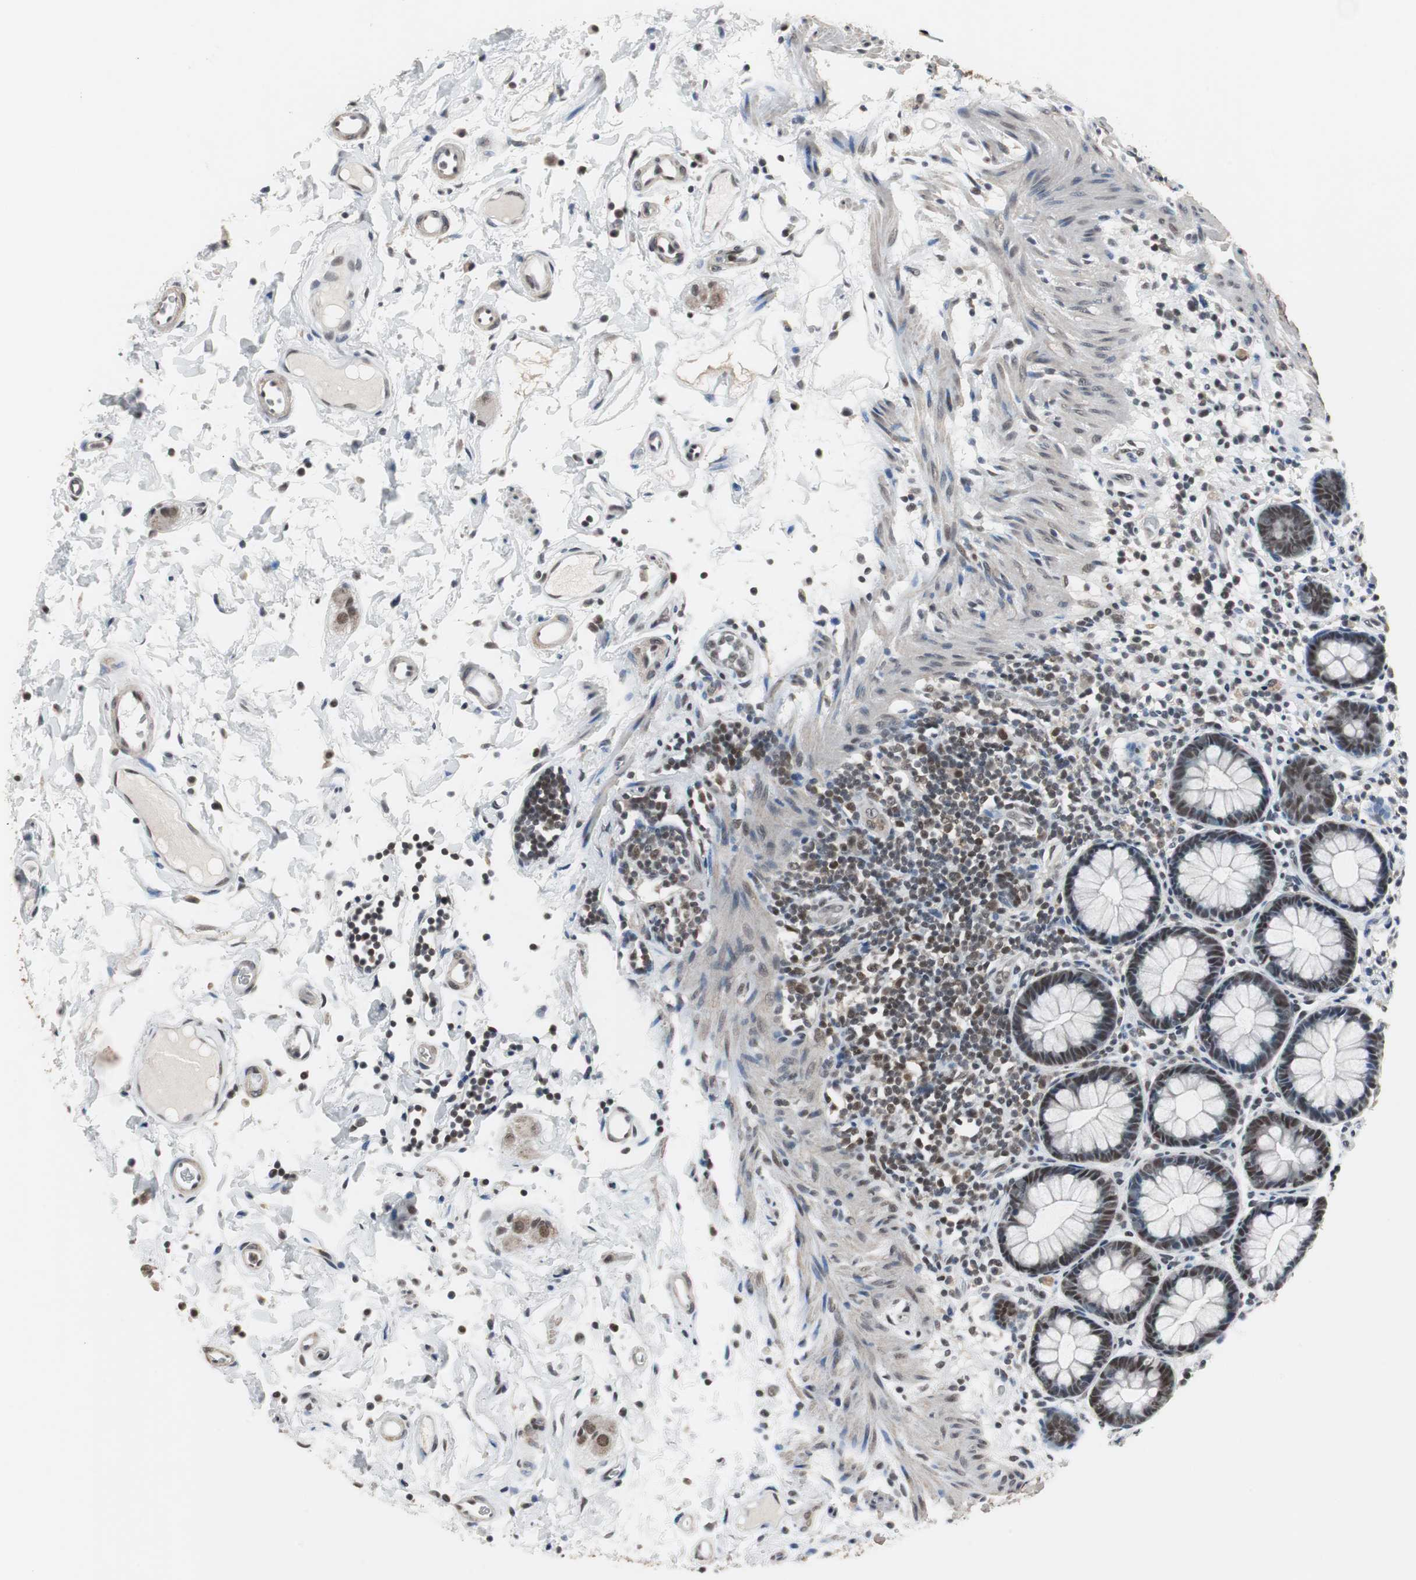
{"staining": {"intensity": "moderate", "quantity": "25%-75%", "location": "nuclear"}, "tissue": "rectum", "cell_type": "Glandular cells", "image_type": "normal", "snomed": [{"axis": "morphology", "description": "Normal tissue, NOS"}, {"axis": "topography", "description": "Rectum"}], "caption": "Rectum stained for a protein exhibits moderate nuclear positivity in glandular cells. Nuclei are stained in blue.", "gene": "TAF7", "patient": {"sex": "male", "age": 92}}